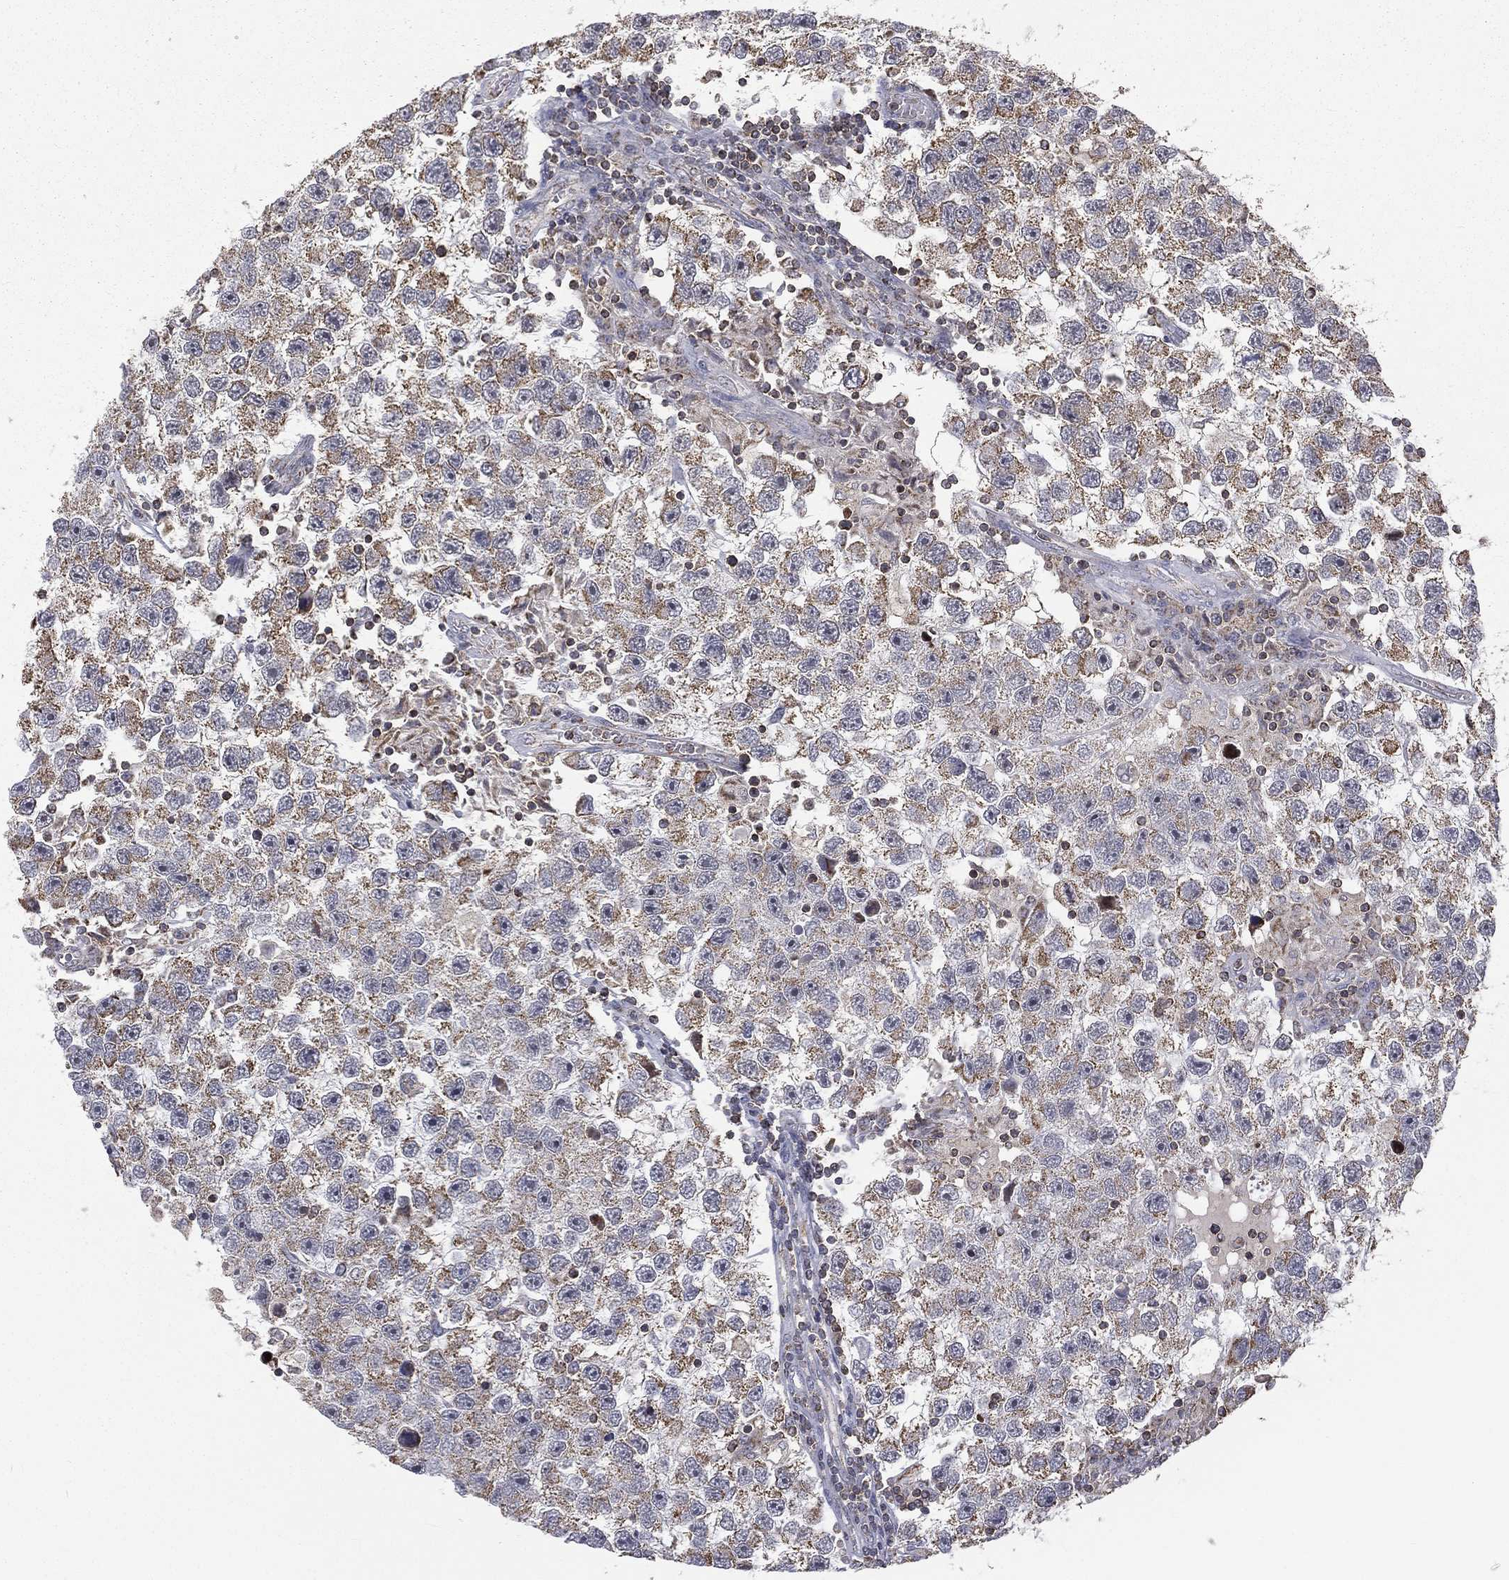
{"staining": {"intensity": "moderate", "quantity": "25%-75%", "location": "cytoplasmic/membranous"}, "tissue": "testis cancer", "cell_type": "Tumor cells", "image_type": "cancer", "snomed": [{"axis": "morphology", "description": "Seminoma, NOS"}, {"axis": "topography", "description": "Testis"}], "caption": "Immunohistochemical staining of human testis cancer reveals medium levels of moderate cytoplasmic/membranous protein staining in about 25%-75% of tumor cells. Using DAB (3,3'-diaminobenzidine) (brown) and hematoxylin (blue) stains, captured at high magnification using brightfield microscopy.", "gene": "RIN3", "patient": {"sex": "male", "age": 26}}